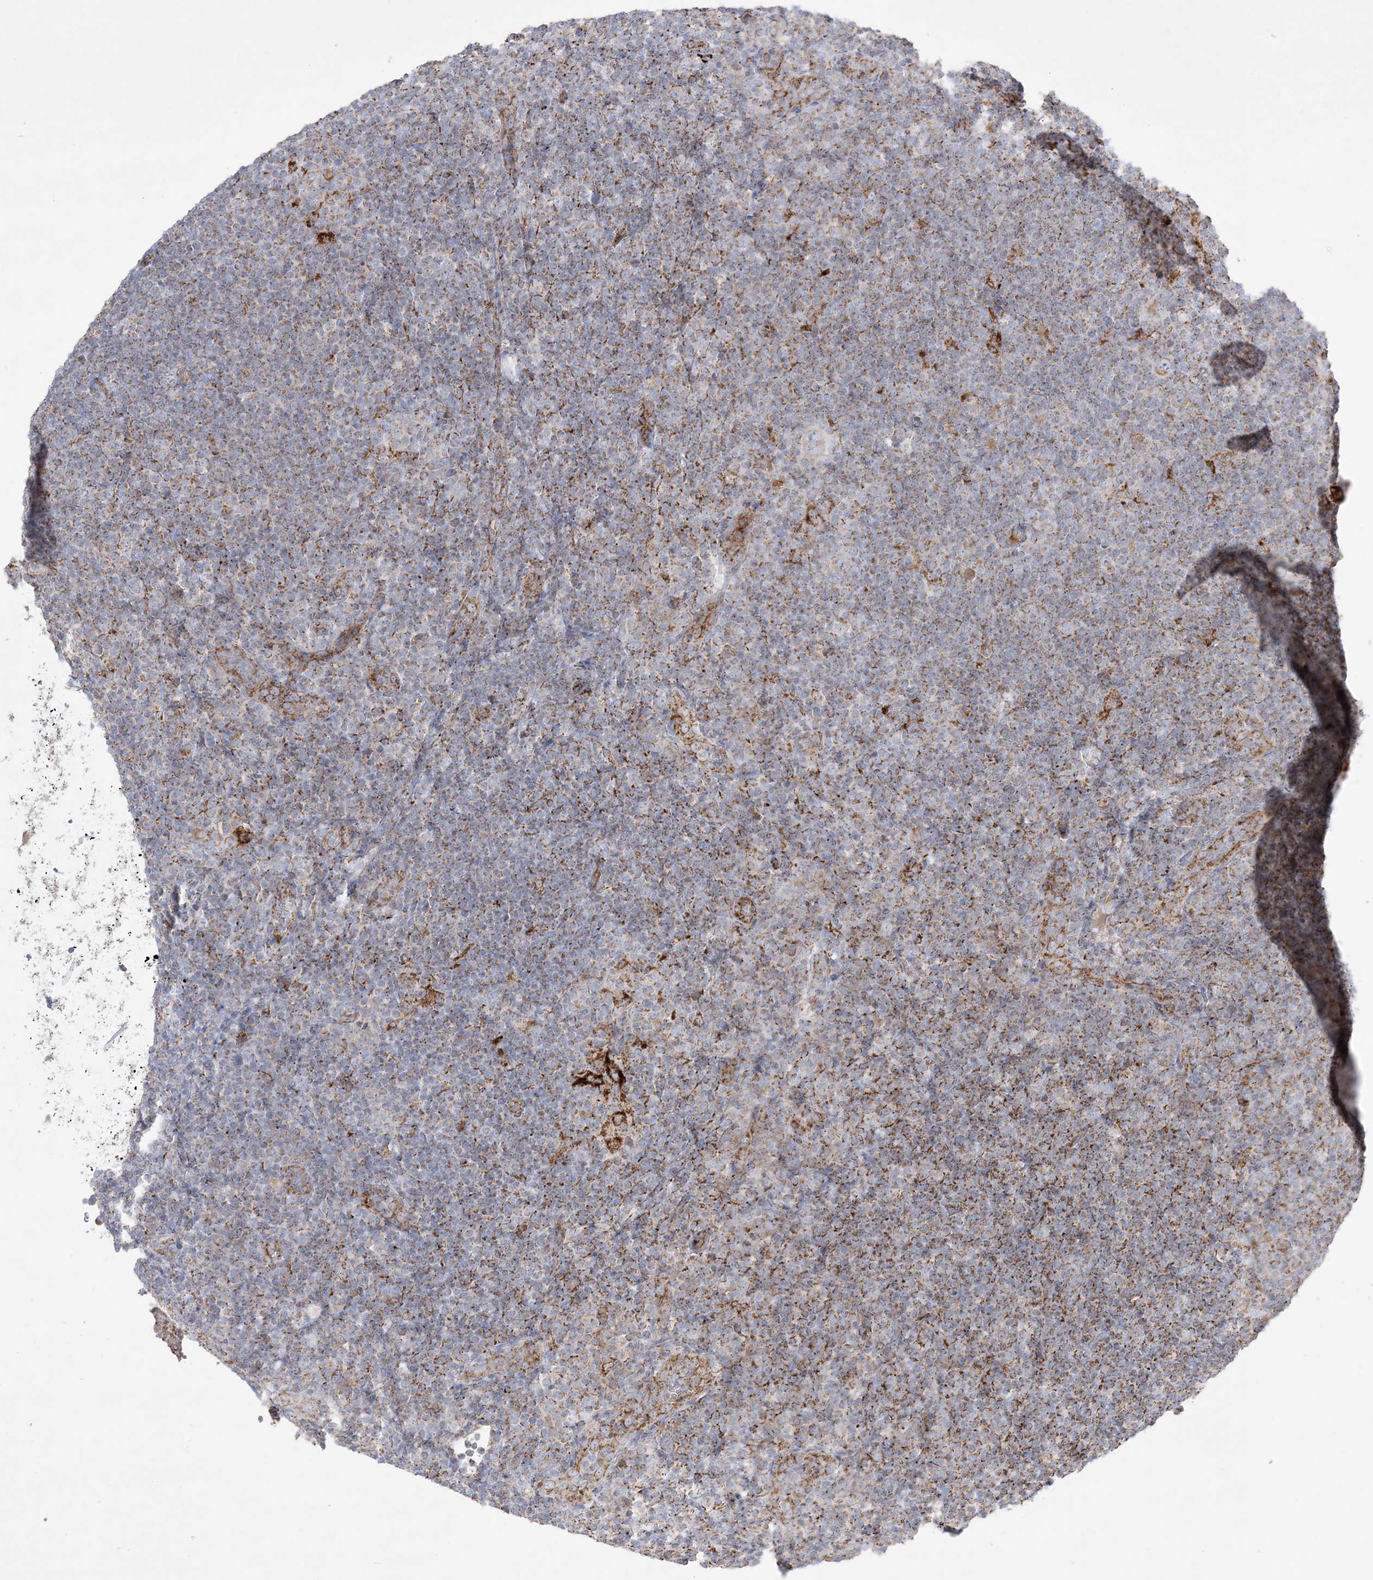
{"staining": {"intensity": "weak", "quantity": "25%-75%", "location": "cytoplasmic/membranous"}, "tissue": "lymphoma", "cell_type": "Tumor cells", "image_type": "cancer", "snomed": [{"axis": "morphology", "description": "Hodgkin's disease, NOS"}, {"axis": "topography", "description": "Lymph node"}], "caption": "An image of human Hodgkin's disease stained for a protein exhibits weak cytoplasmic/membranous brown staining in tumor cells.", "gene": "NDUFAF3", "patient": {"sex": "female", "age": 57}}